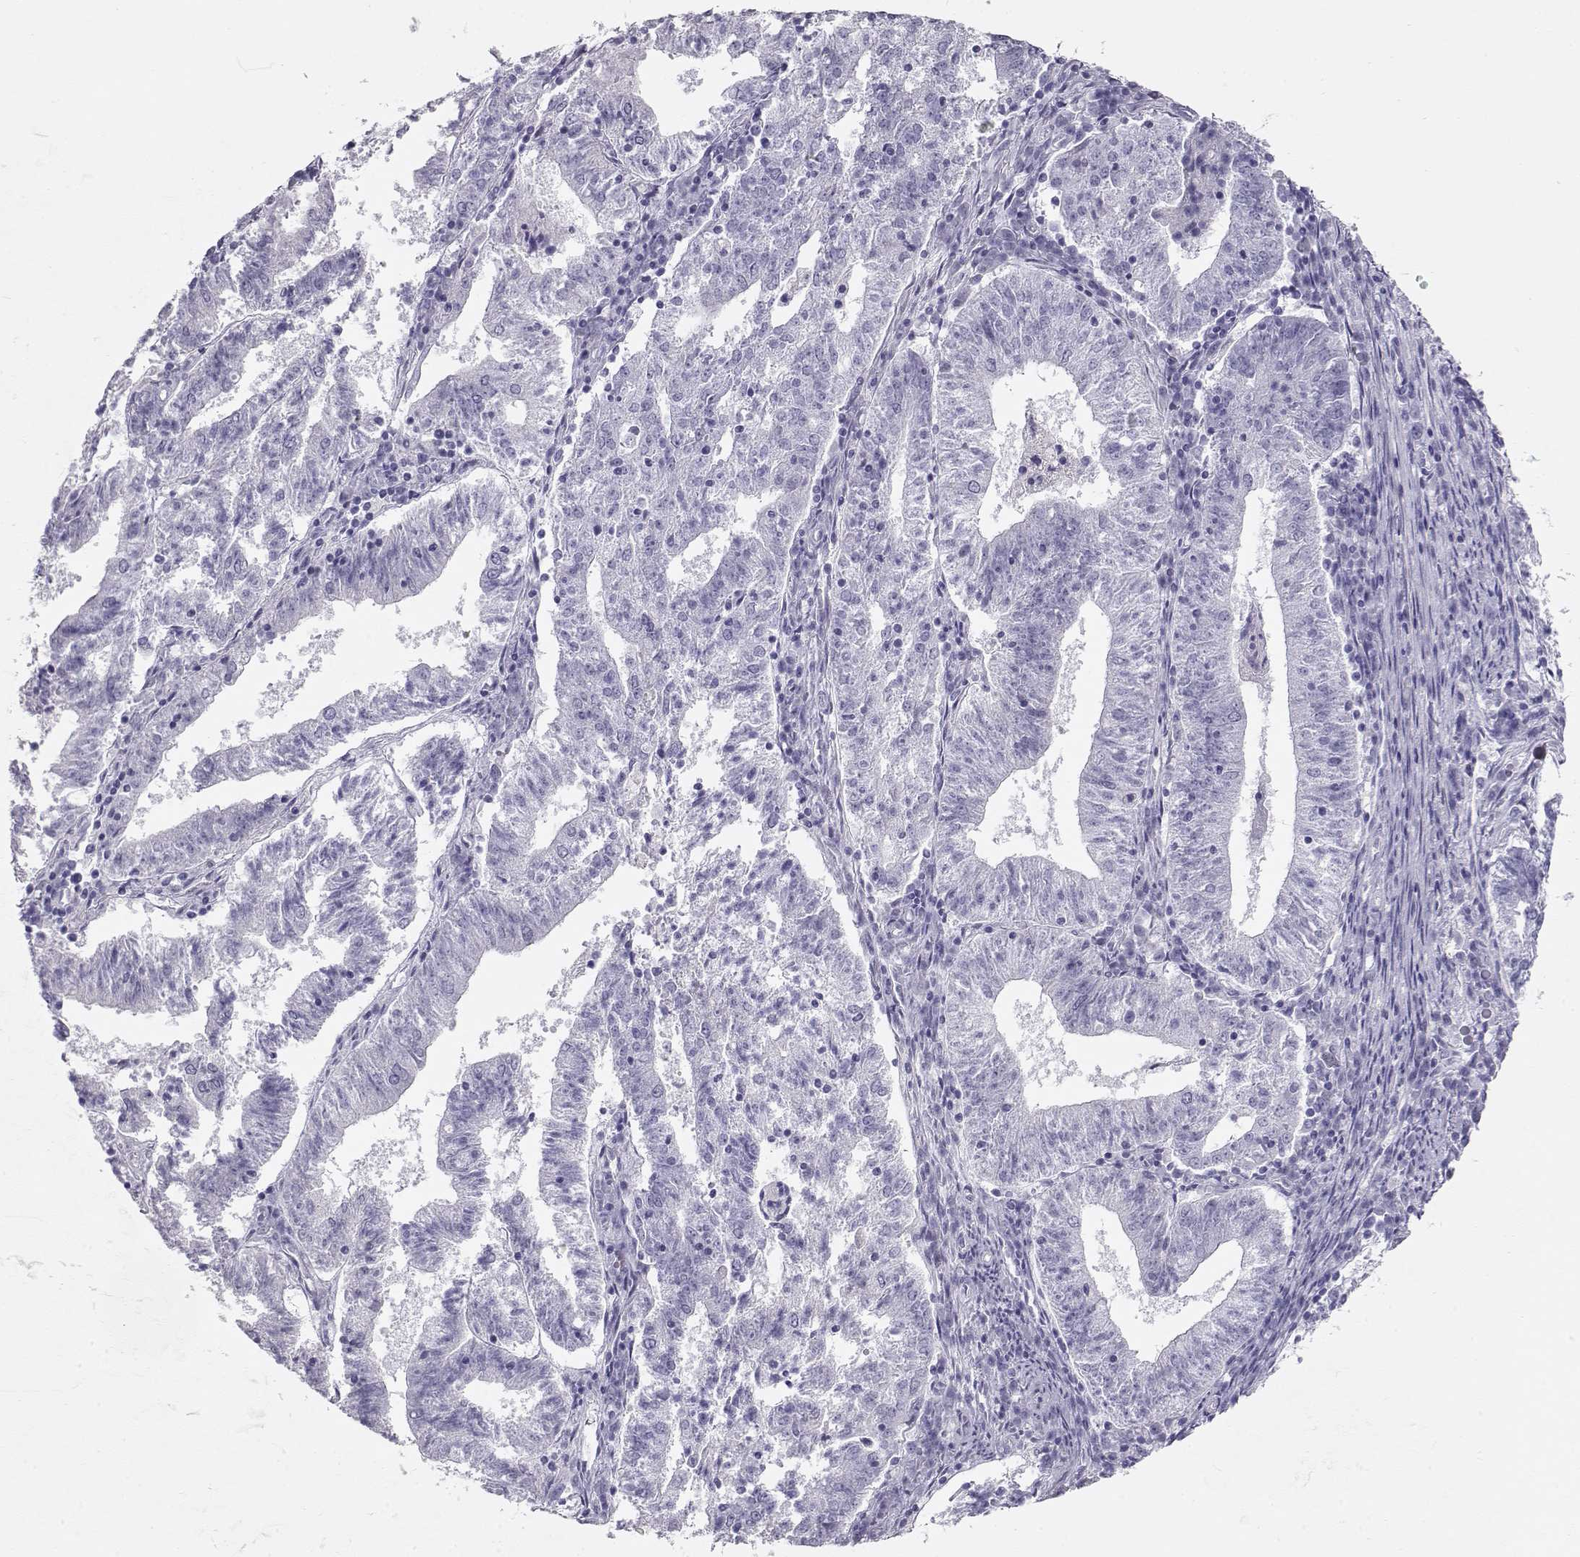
{"staining": {"intensity": "negative", "quantity": "none", "location": "none"}, "tissue": "endometrial cancer", "cell_type": "Tumor cells", "image_type": "cancer", "snomed": [{"axis": "morphology", "description": "Adenocarcinoma, NOS"}, {"axis": "topography", "description": "Endometrium"}], "caption": "Immunohistochemistry (IHC) micrograph of endometrial cancer stained for a protein (brown), which reveals no expression in tumor cells.", "gene": "ACTN2", "patient": {"sex": "female", "age": 82}}